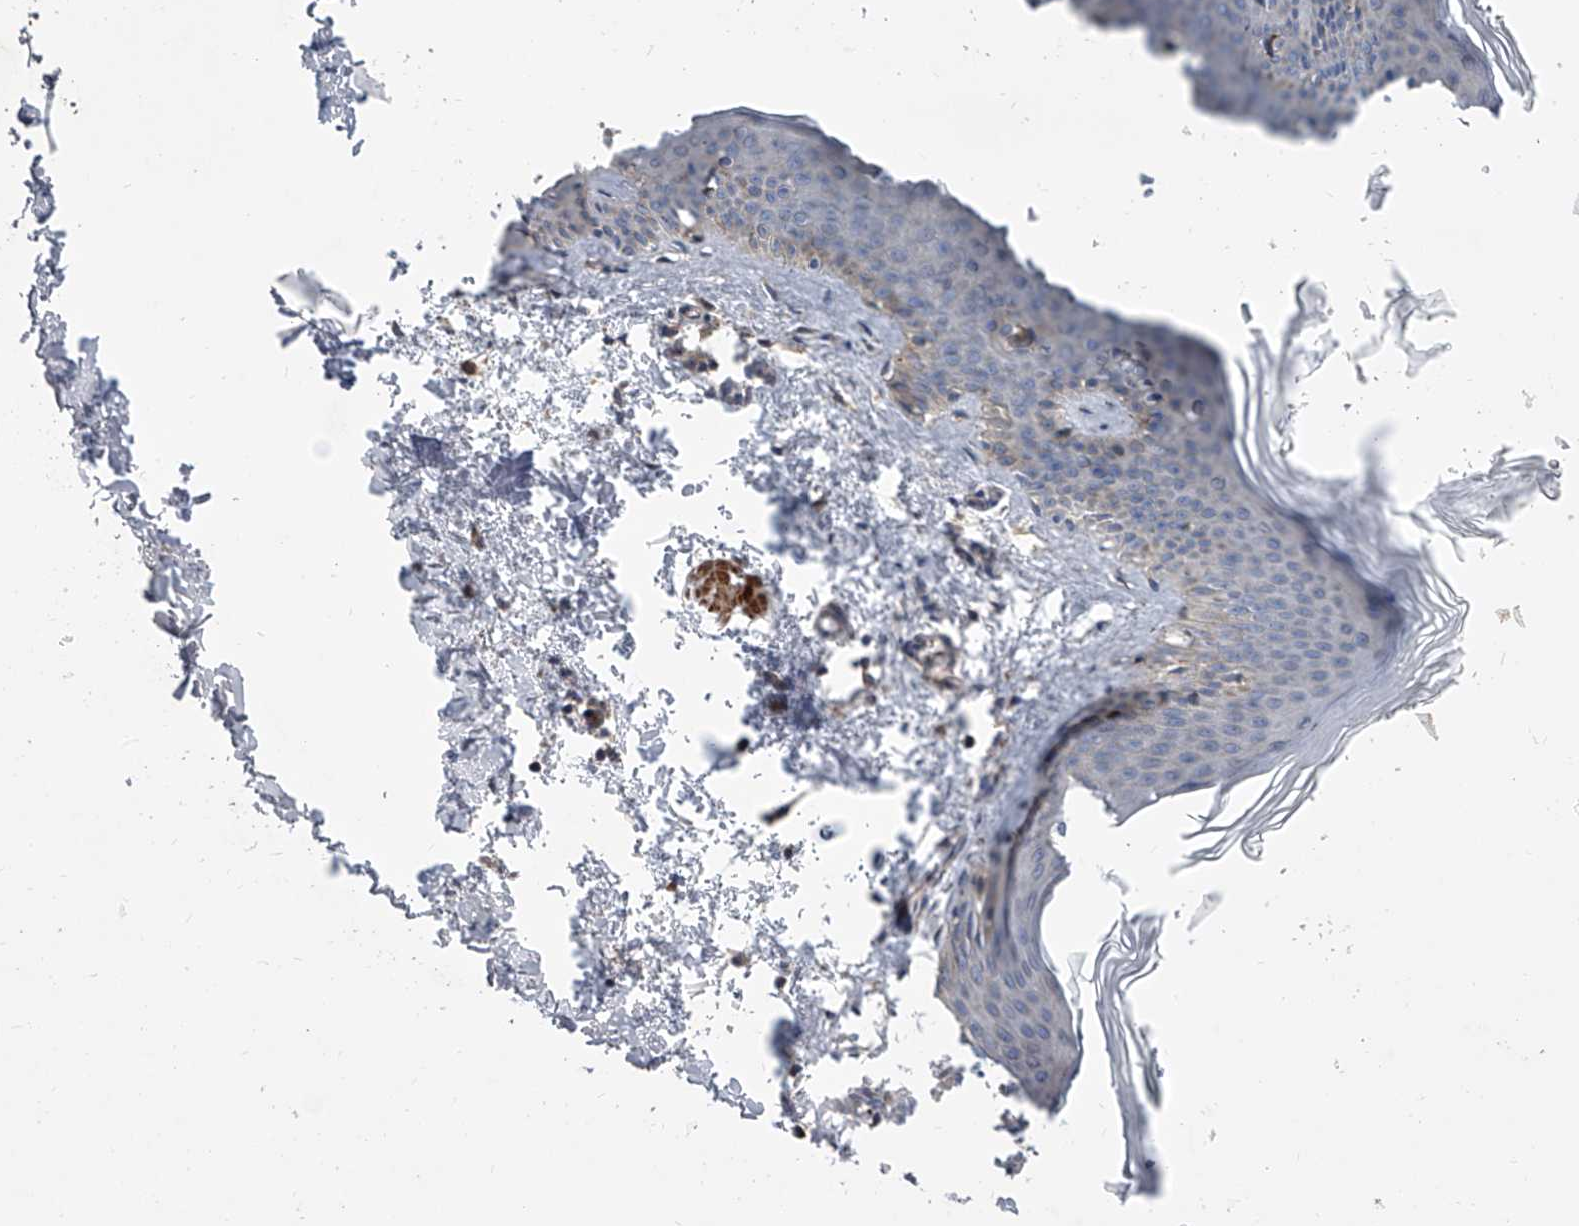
{"staining": {"intensity": "negative", "quantity": "none", "location": "none"}, "tissue": "skin", "cell_type": "Fibroblasts", "image_type": "normal", "snomed": [{"axis": "morphology", "description": "Normal tissue, NOS"}, {"axis": "topography", "description": "Skin"}], "caption": "Immunohistochemistry (IHC) of unremarkable skin displays no expression in fibroblasts.", "gene": "DLGAP2", "patient": {"sex": "female", "age": 27}}